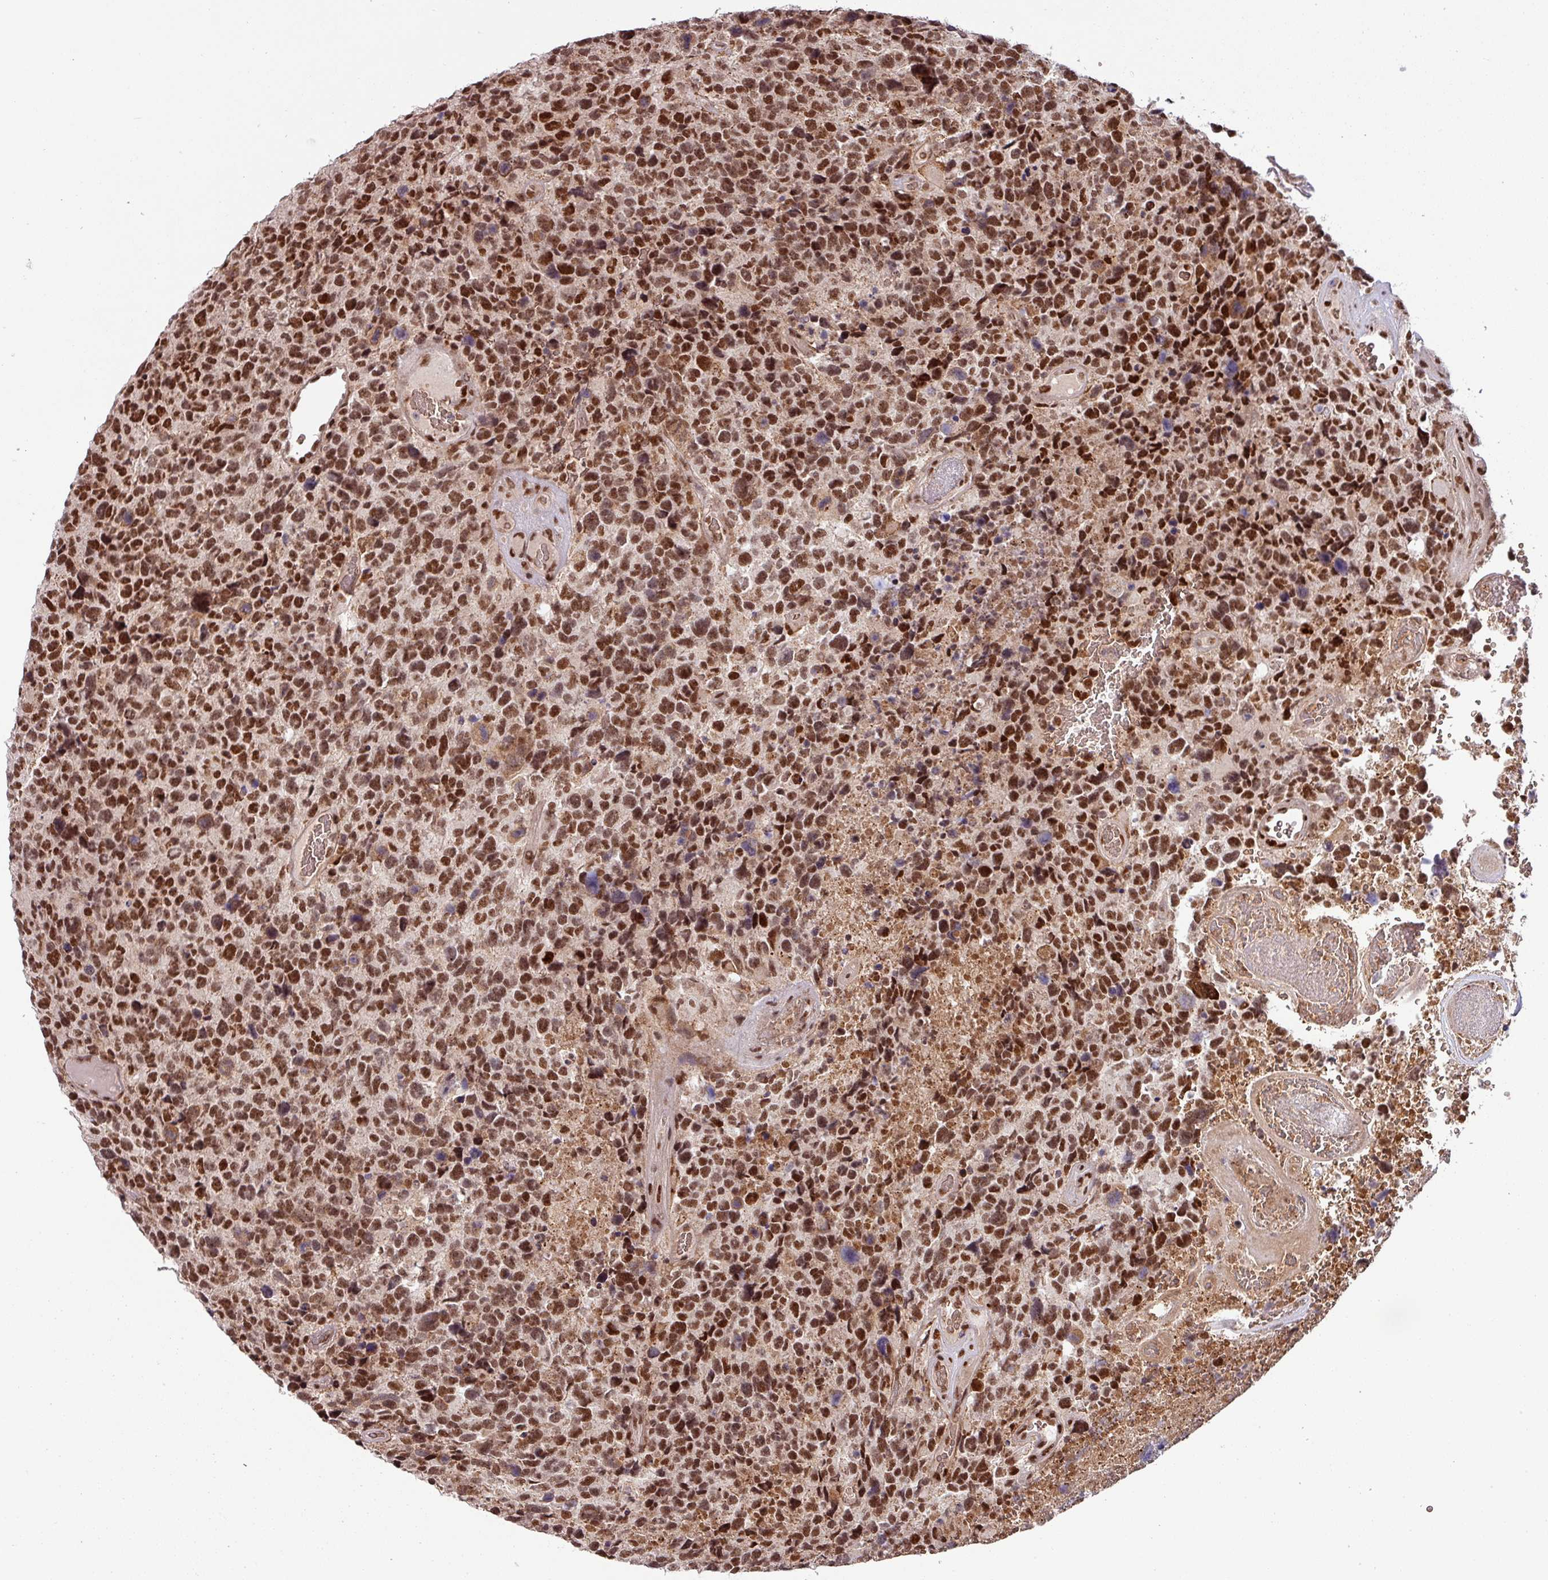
{"staining": {"intensity": "strong", "quantity": ">75%", "location": "nuclear"}, "tissue": "glioma", "cell_type": "Tumor cells", "image_type": "cancer", "snomed": [{"axis": "morphology", "description": "Glioma, malignant, High grade"}, {"axis": "topography", "description": "Brain"}], "caption": "There is high levels of strong nuclear positivity in tumor cells of glioma, as demonstrated by immunohistochemical staining (brown color).", "gene": "PHF23", "patient": {"sex": "male", "age": 69}}